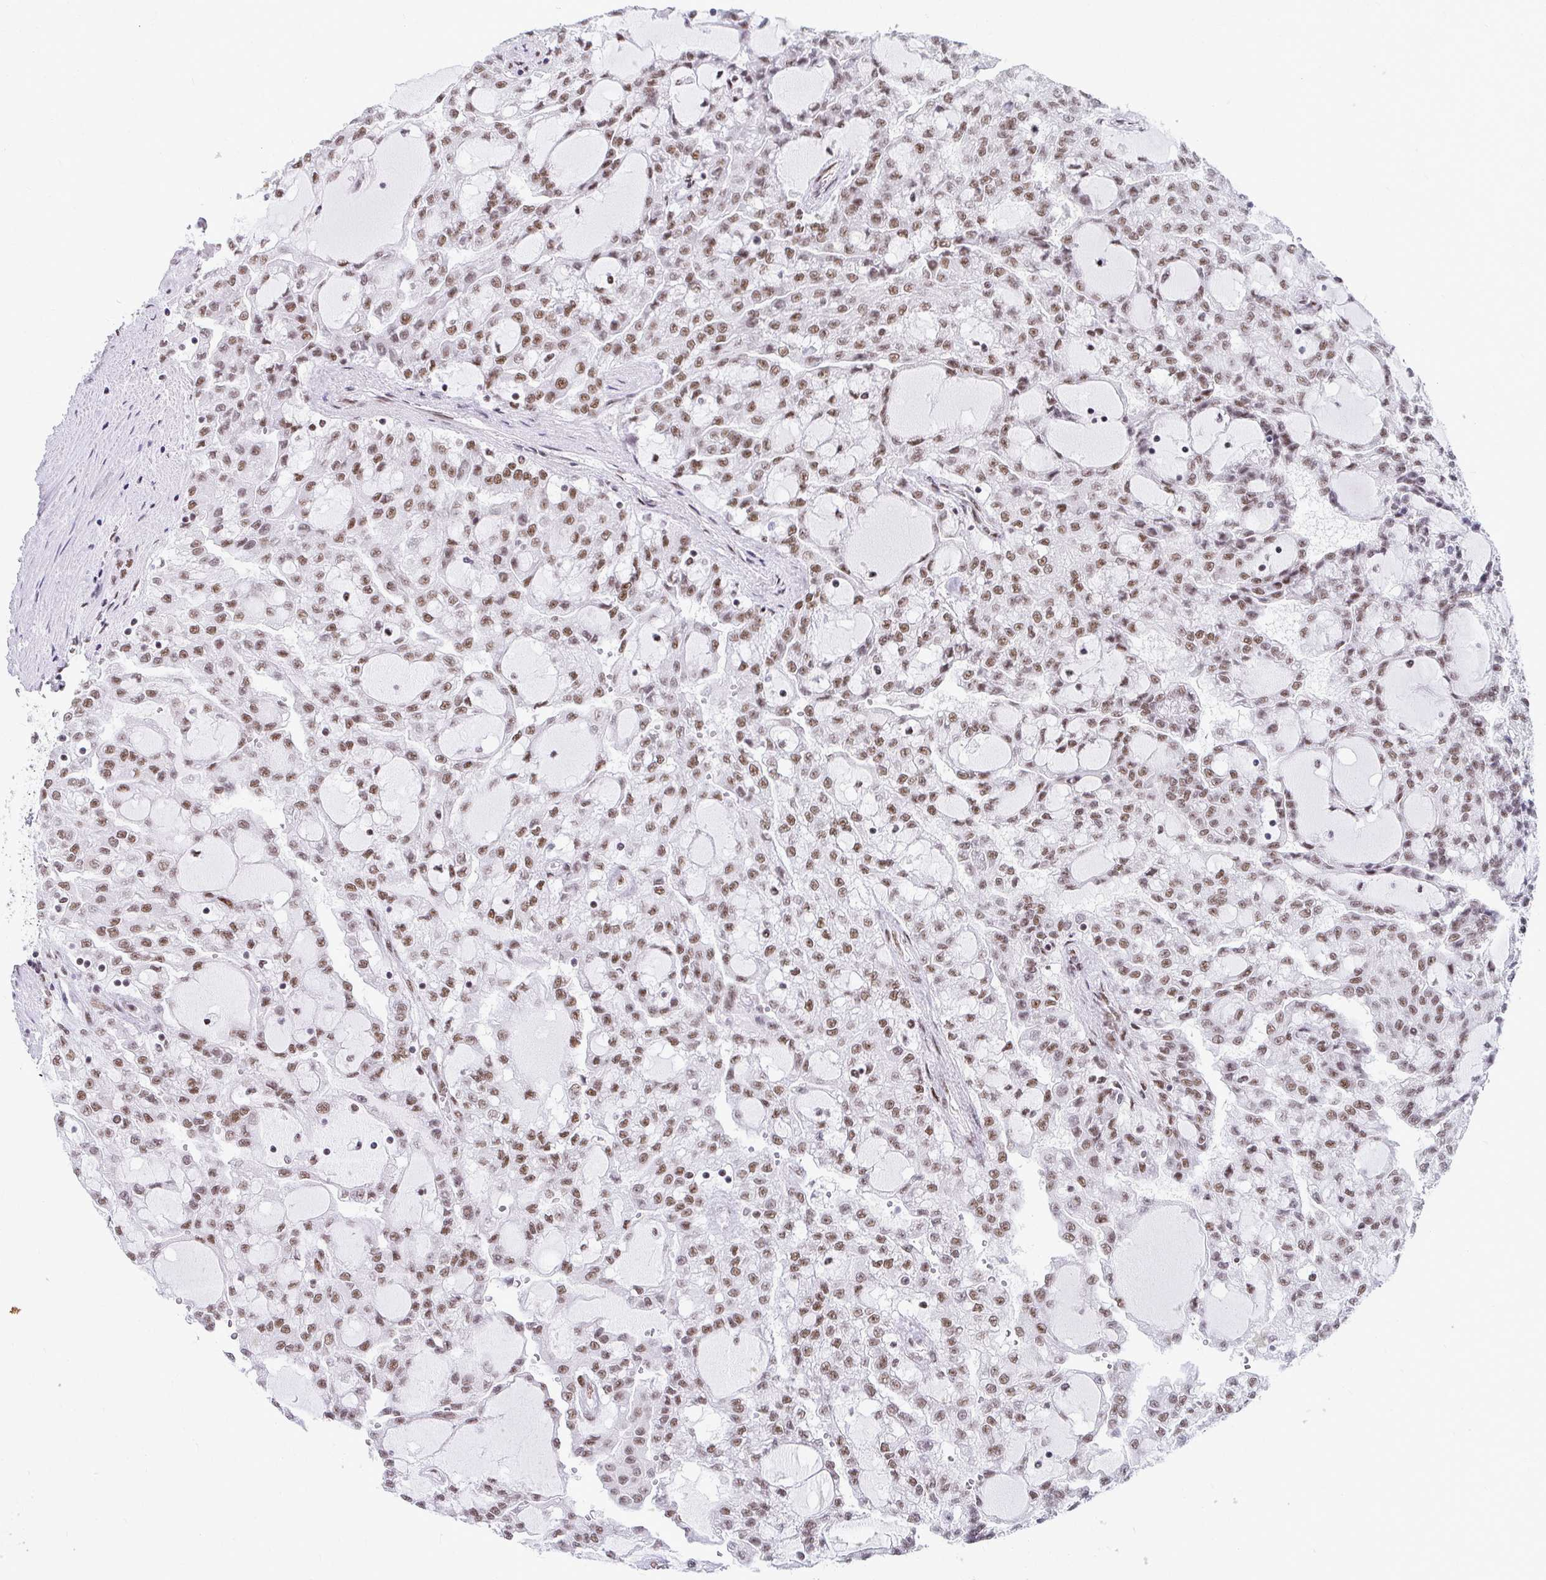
{"staining": {"intensity": "moderate", "quantity": ">75%", "location": "nuclear"}, "tissue": "renal cancer", "cell_type": "Tumor cells", "image_type": "cancer", "snomed": [{"axis": "morphology", "description": "Adenocarcinoma, NOS"}, {"axis": "topography", "description": "Kidney"}], "caption": "An IHC photomicrograph of tumor tissue is shown. Protein staining in brown shows moderate nuclear positivity in renal adenocarcinoma within tumor cells.", "gene": "CREBBP", "patient": {"sex": "male", "age": 63}}